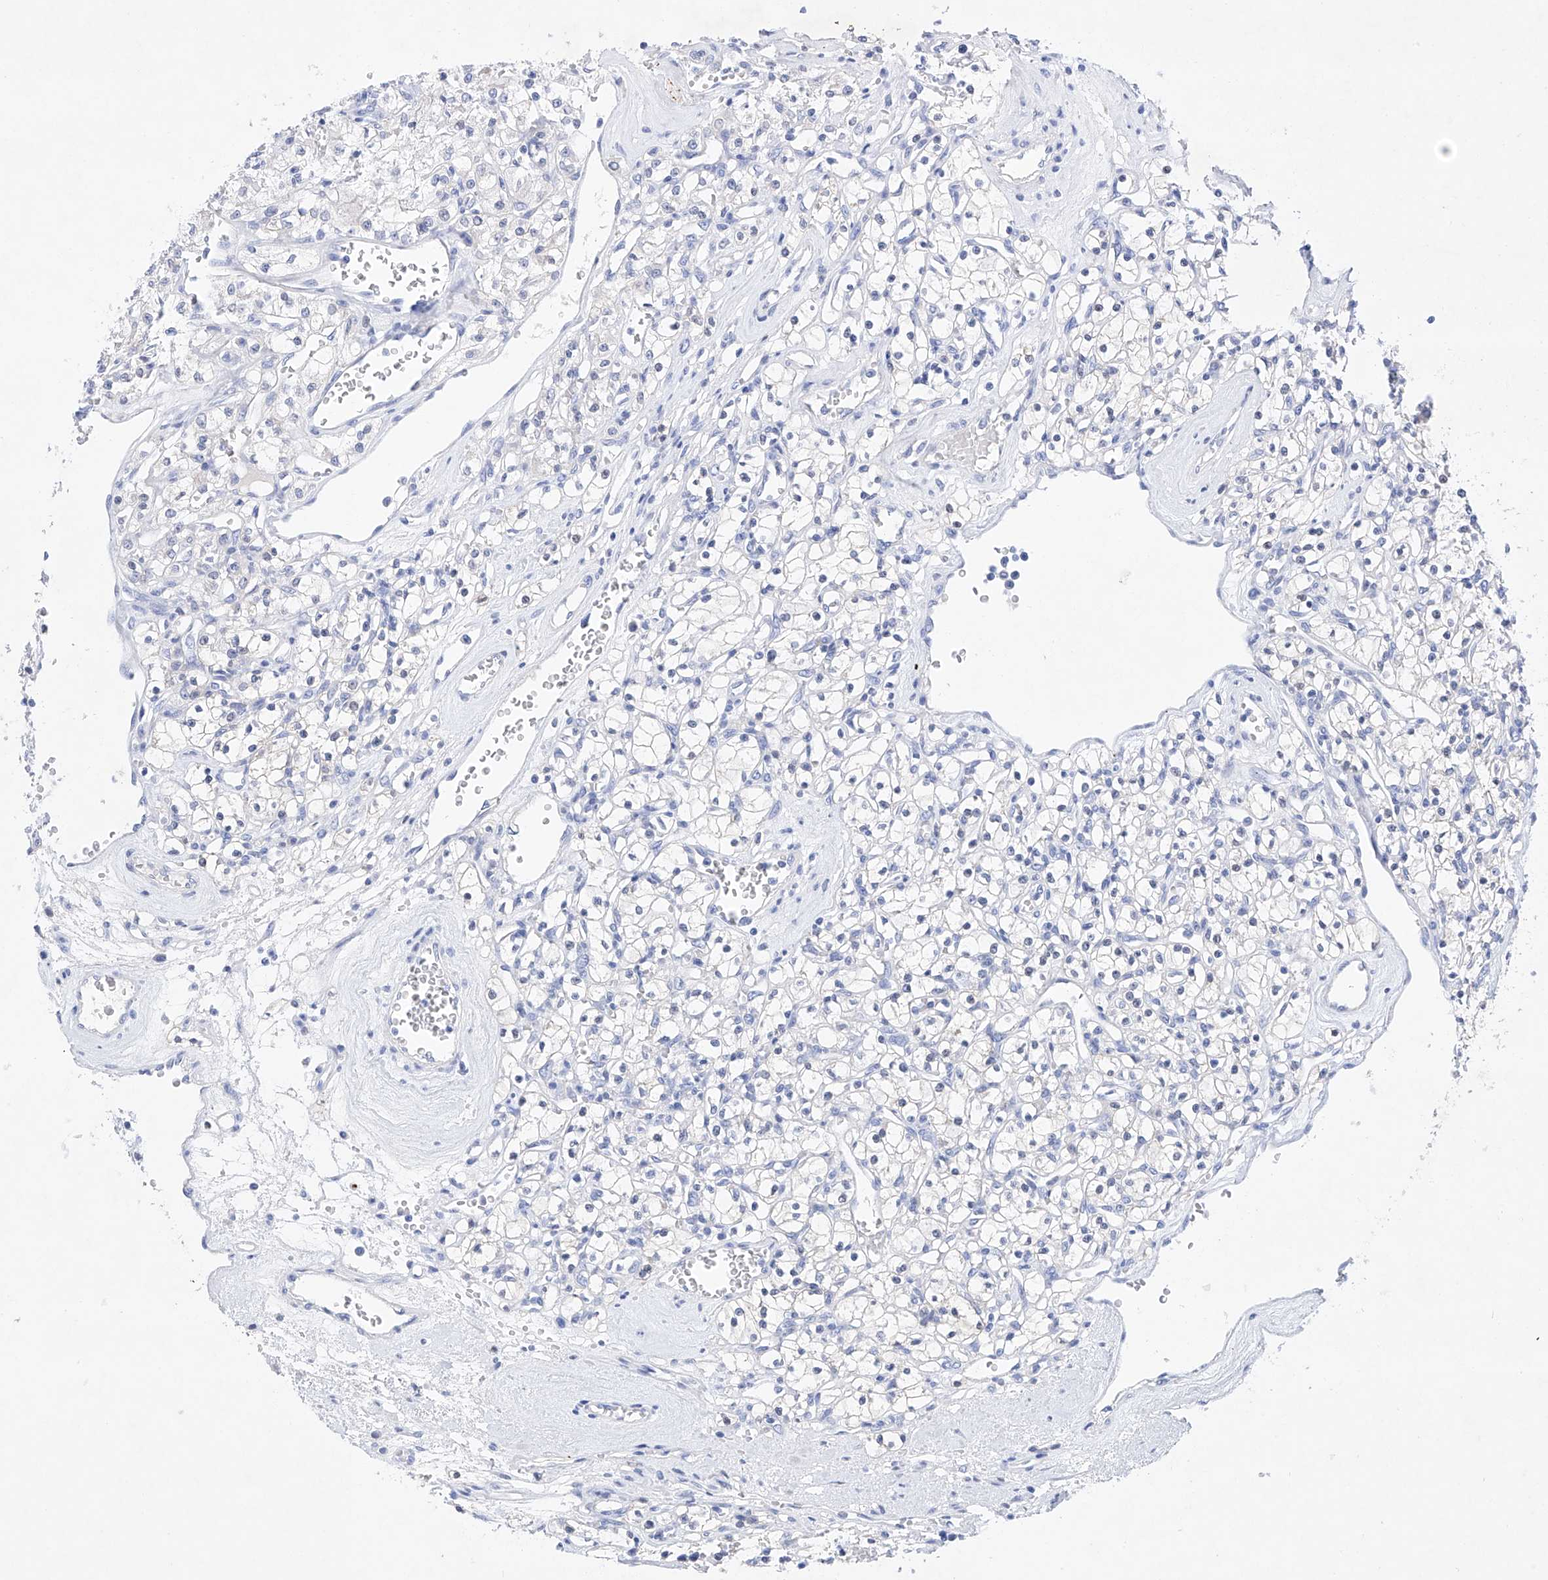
{"staining": {"intensity": "negative", "quantity": "none", "location": "none"}, "tissue": "renal cancer", "cell_type": "Tumor cells", "image_type": "cancer", "snomed": [{"axis": "morphology", "description": "Adenocarcinoma, NOS"}, {"axis": "topography", "description": "Kidney"}], "caption": "A high-resolution histopathology image shows immunohistochemistry (IHC) staining of adenocarcinoma (renal), which displays no significant staining in tumor cells.", "gene": "LURAP1", "patient": {"sex": "female", "age": 59}}